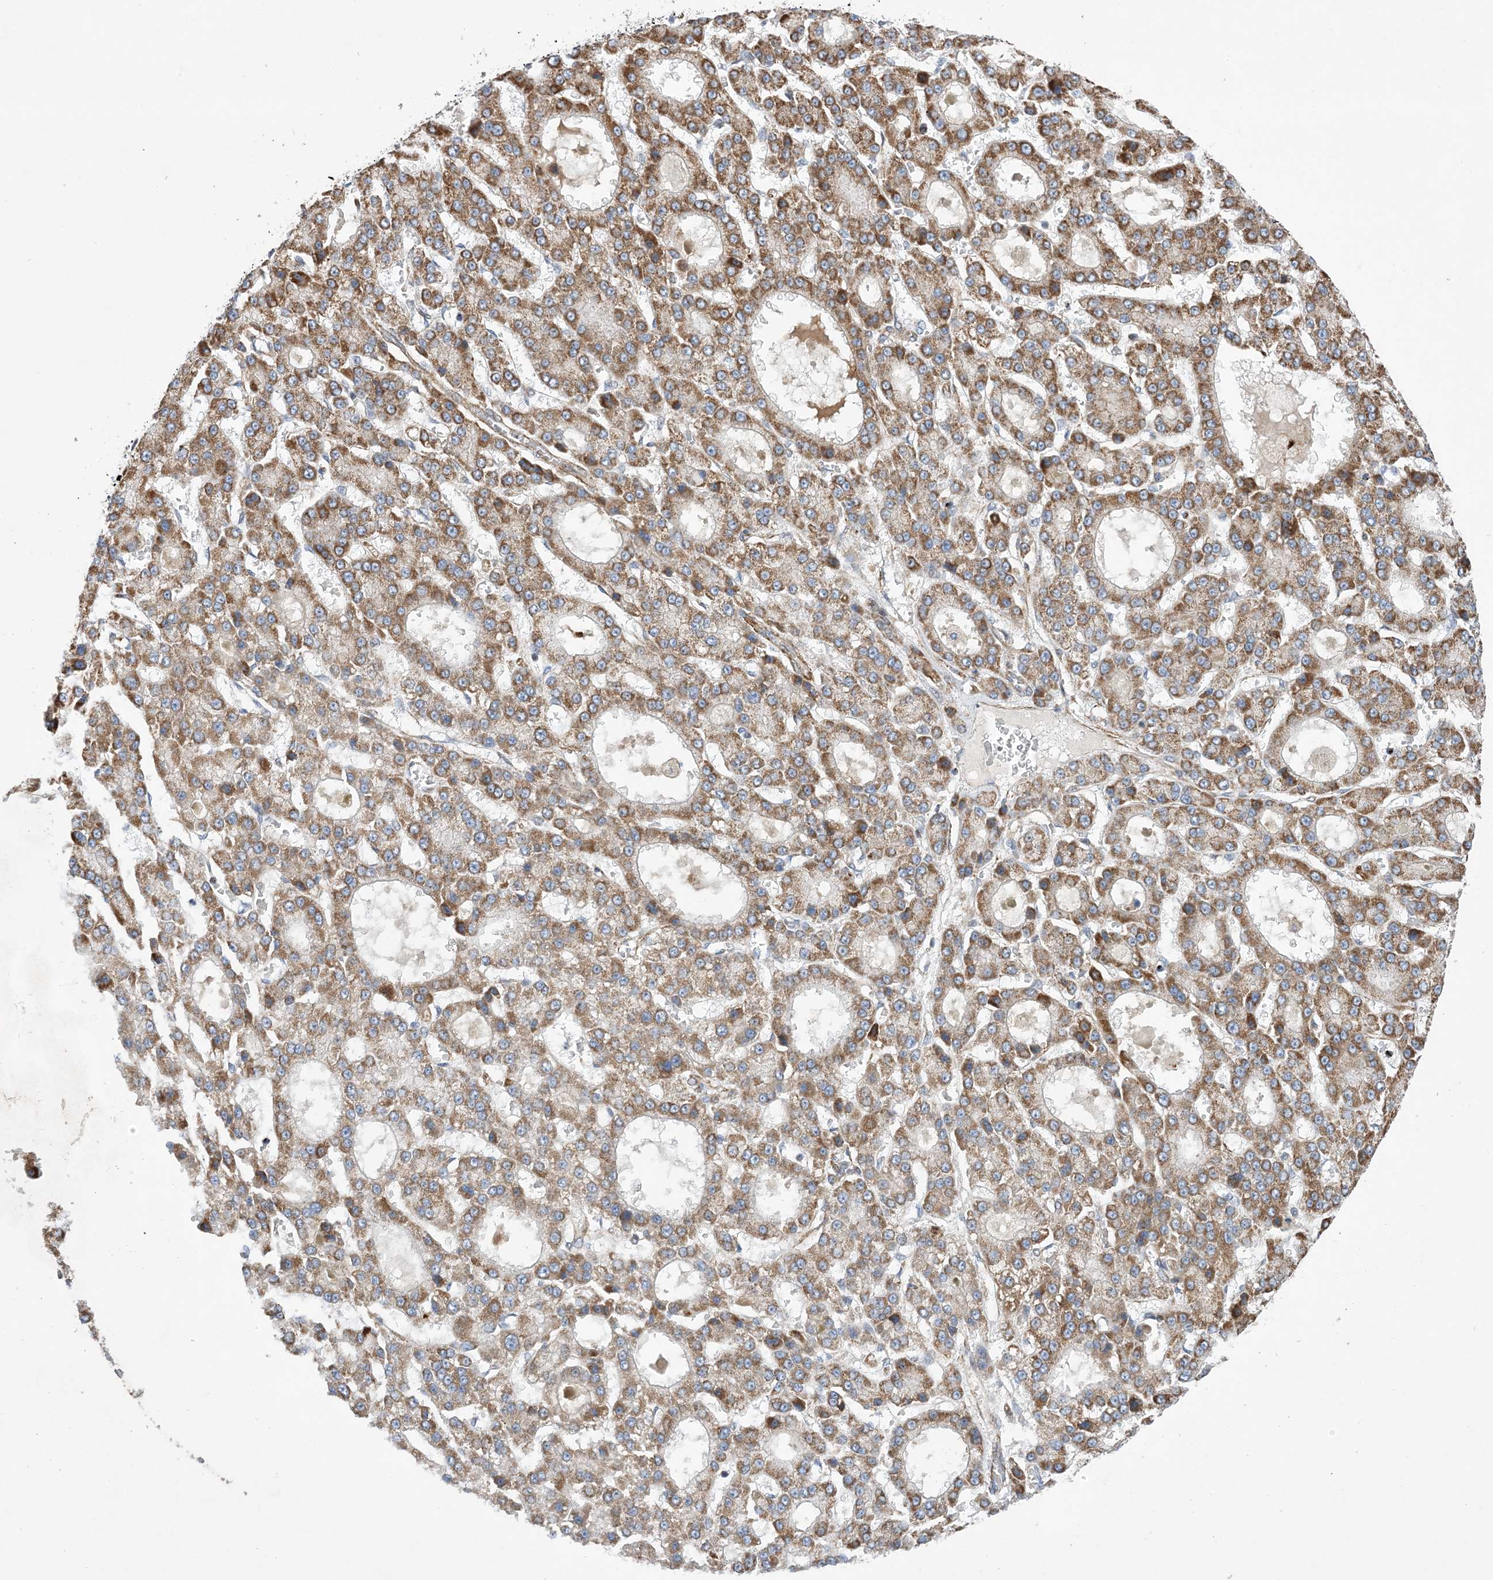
{"staining": {"intensity": "moderate", "quantity": ">75%", "location": "cytoplasmic/membranous"}, "tissue": "liver cancer", "cell_type": "Tumor cells", "image_type": "cancer", "snomed": [{"axis": "morphology", "description": "Carcinoma, Hepatocellular, NOS"}, {"axis": "topography", "description": "Liver"}], "caption": "A brown stain shows moderate cytoplasmic/membranous staining of a protein in human liver hepatocellular carcinoma tumor cells.", "gene": "ZNF8", "patient": {"sex": "male", "age": 70}}